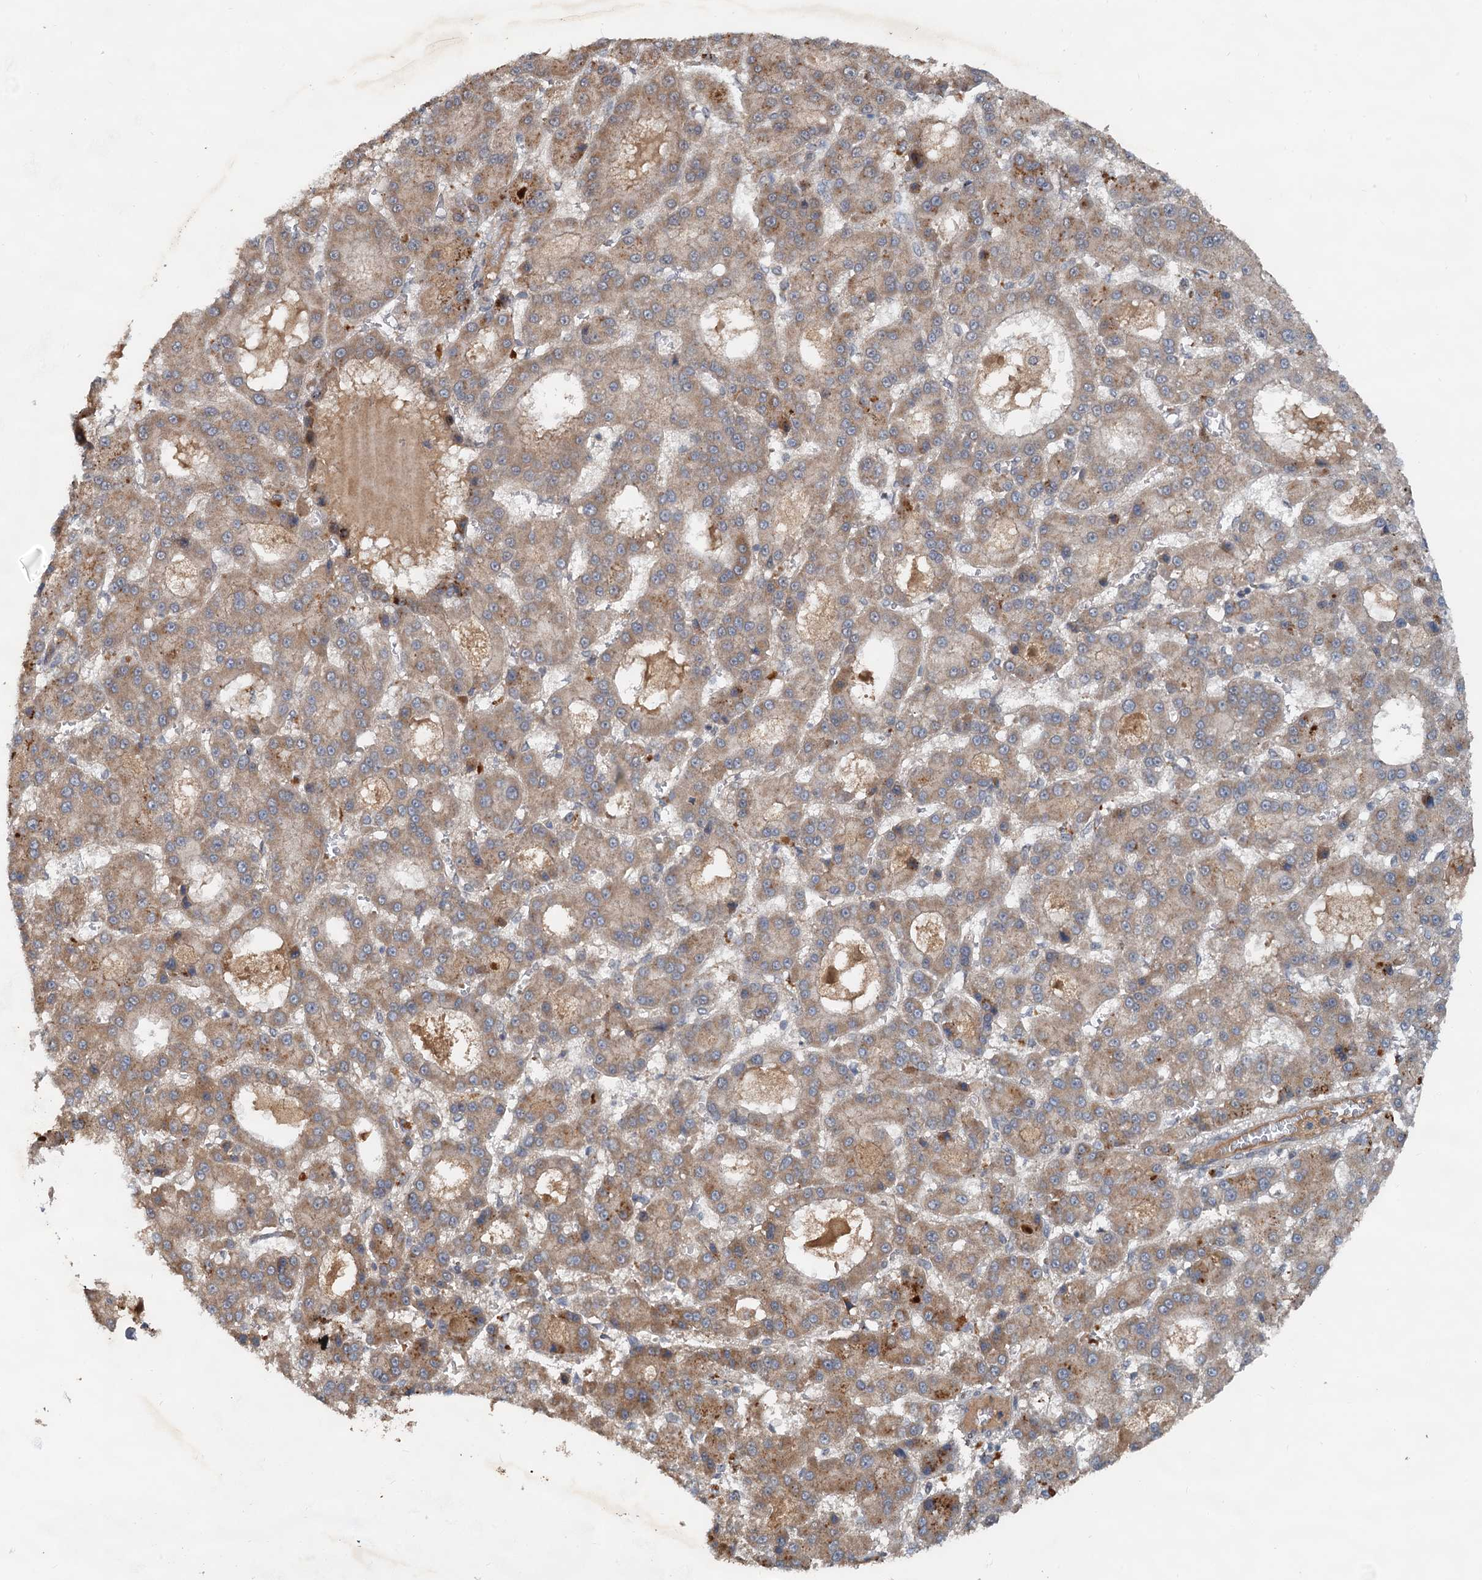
{"staining": {"intensity": "moderate", "quantity": ">75%", "location": "cytoplasmic/membranous"}, "tissue": "liver cancer", "cell_type": "Tumor cells", "image_type": "cancer", "snomed": [{"axis": "morphology", "description": "Carcinoma, Hepatocellular, NOS"}, {"axis": "topography", "description": "Liver"}], "caption": "Moderate cytoplasmic/membranous protein expression is appreciated in about >75% of tumor cells in liver cancer.", "gene": "CEP68", "patient": {"sex": "male", "age": 70}}